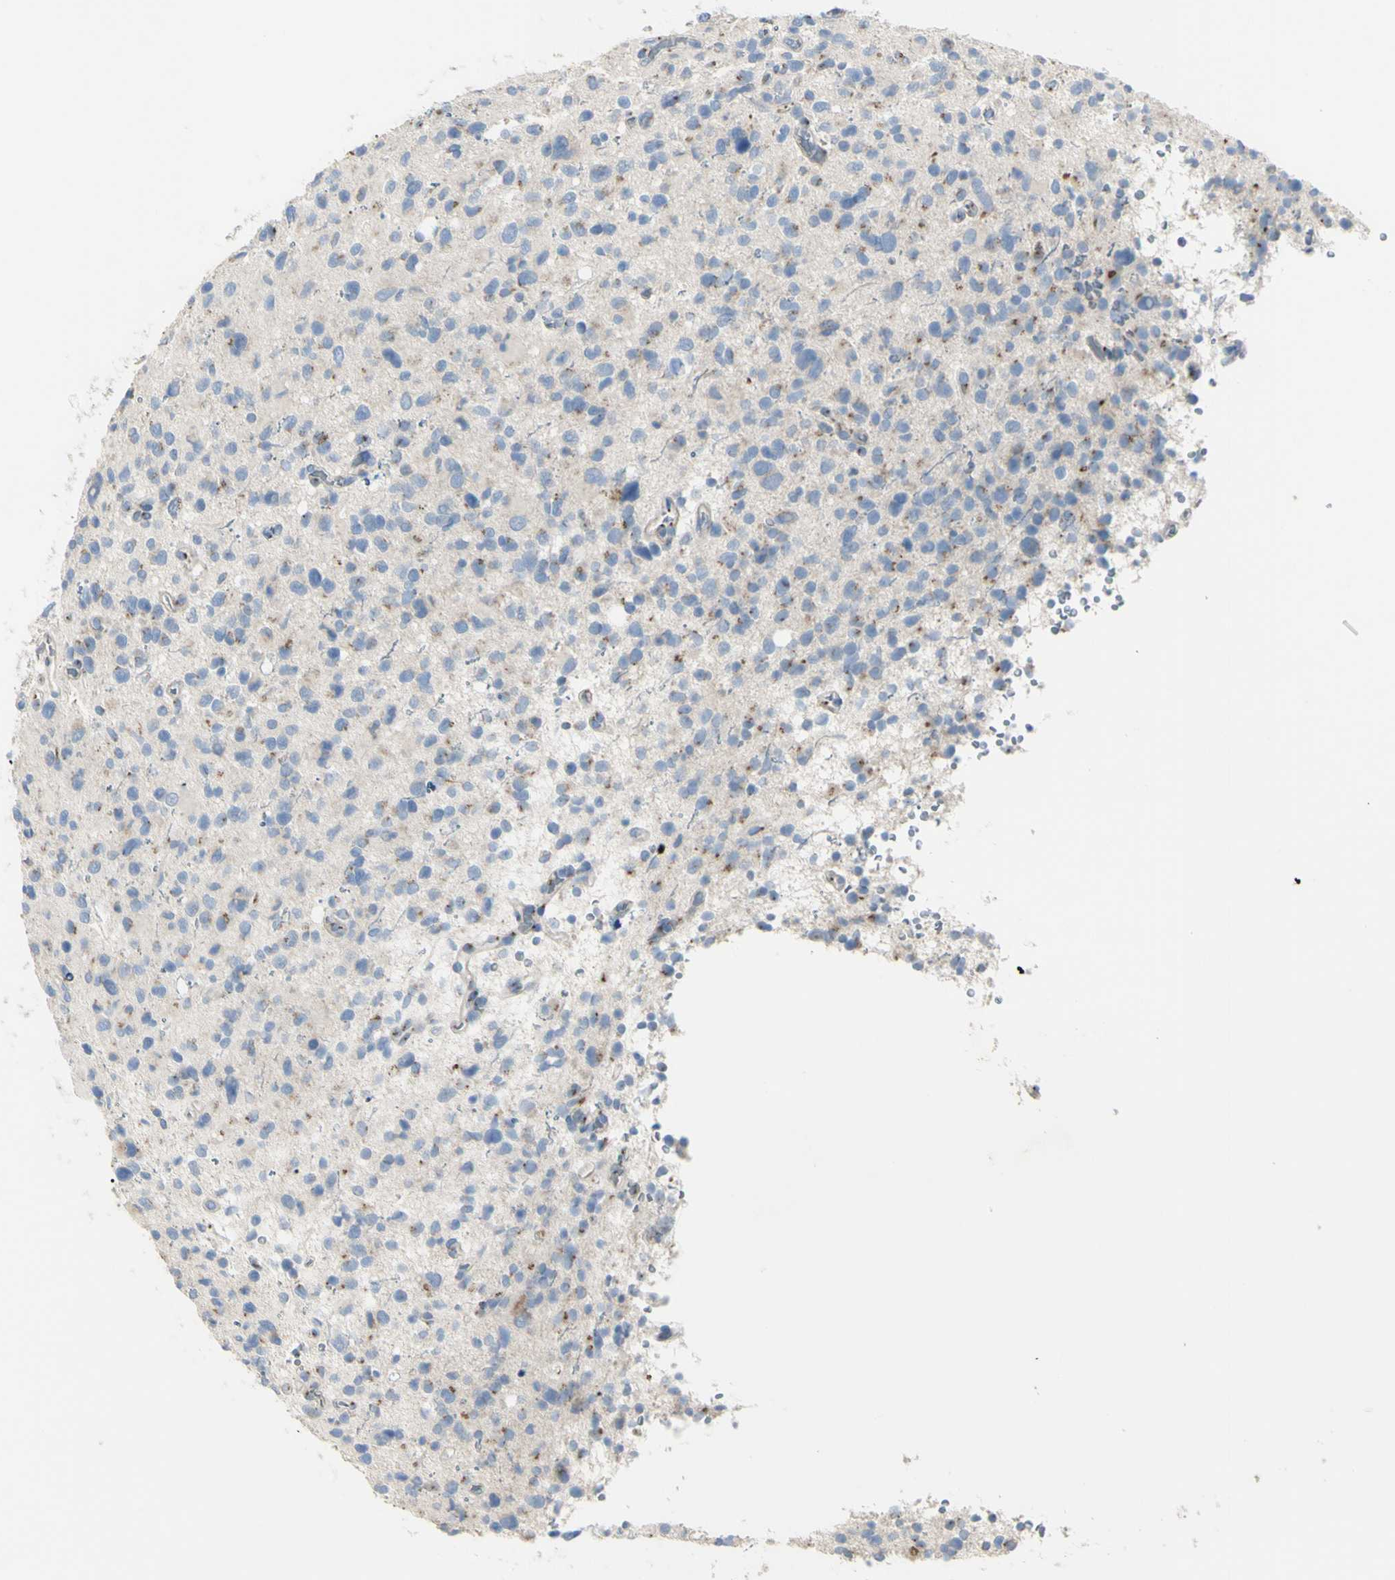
{"staining": {"intensity": "moderate", "quantity": "<25%", "location": "cytoplasmic/membranous"}, "tissue": "glioma", "cell_type": "Tumor cells", "image_type": "cancer", "snomed": [{"axis": "morphology", "description": "Glioma, malignant, High grade"}, {"axis": "topography", "description": "Brain"}], "caption": "A brown stain shows moderate cytoplasmic/membranous positivity of a protein in human malignant glioma (high-grade) tumor cells.", "gene": "B4GALT3", "patient": {"sex": "male", "age": 48}}